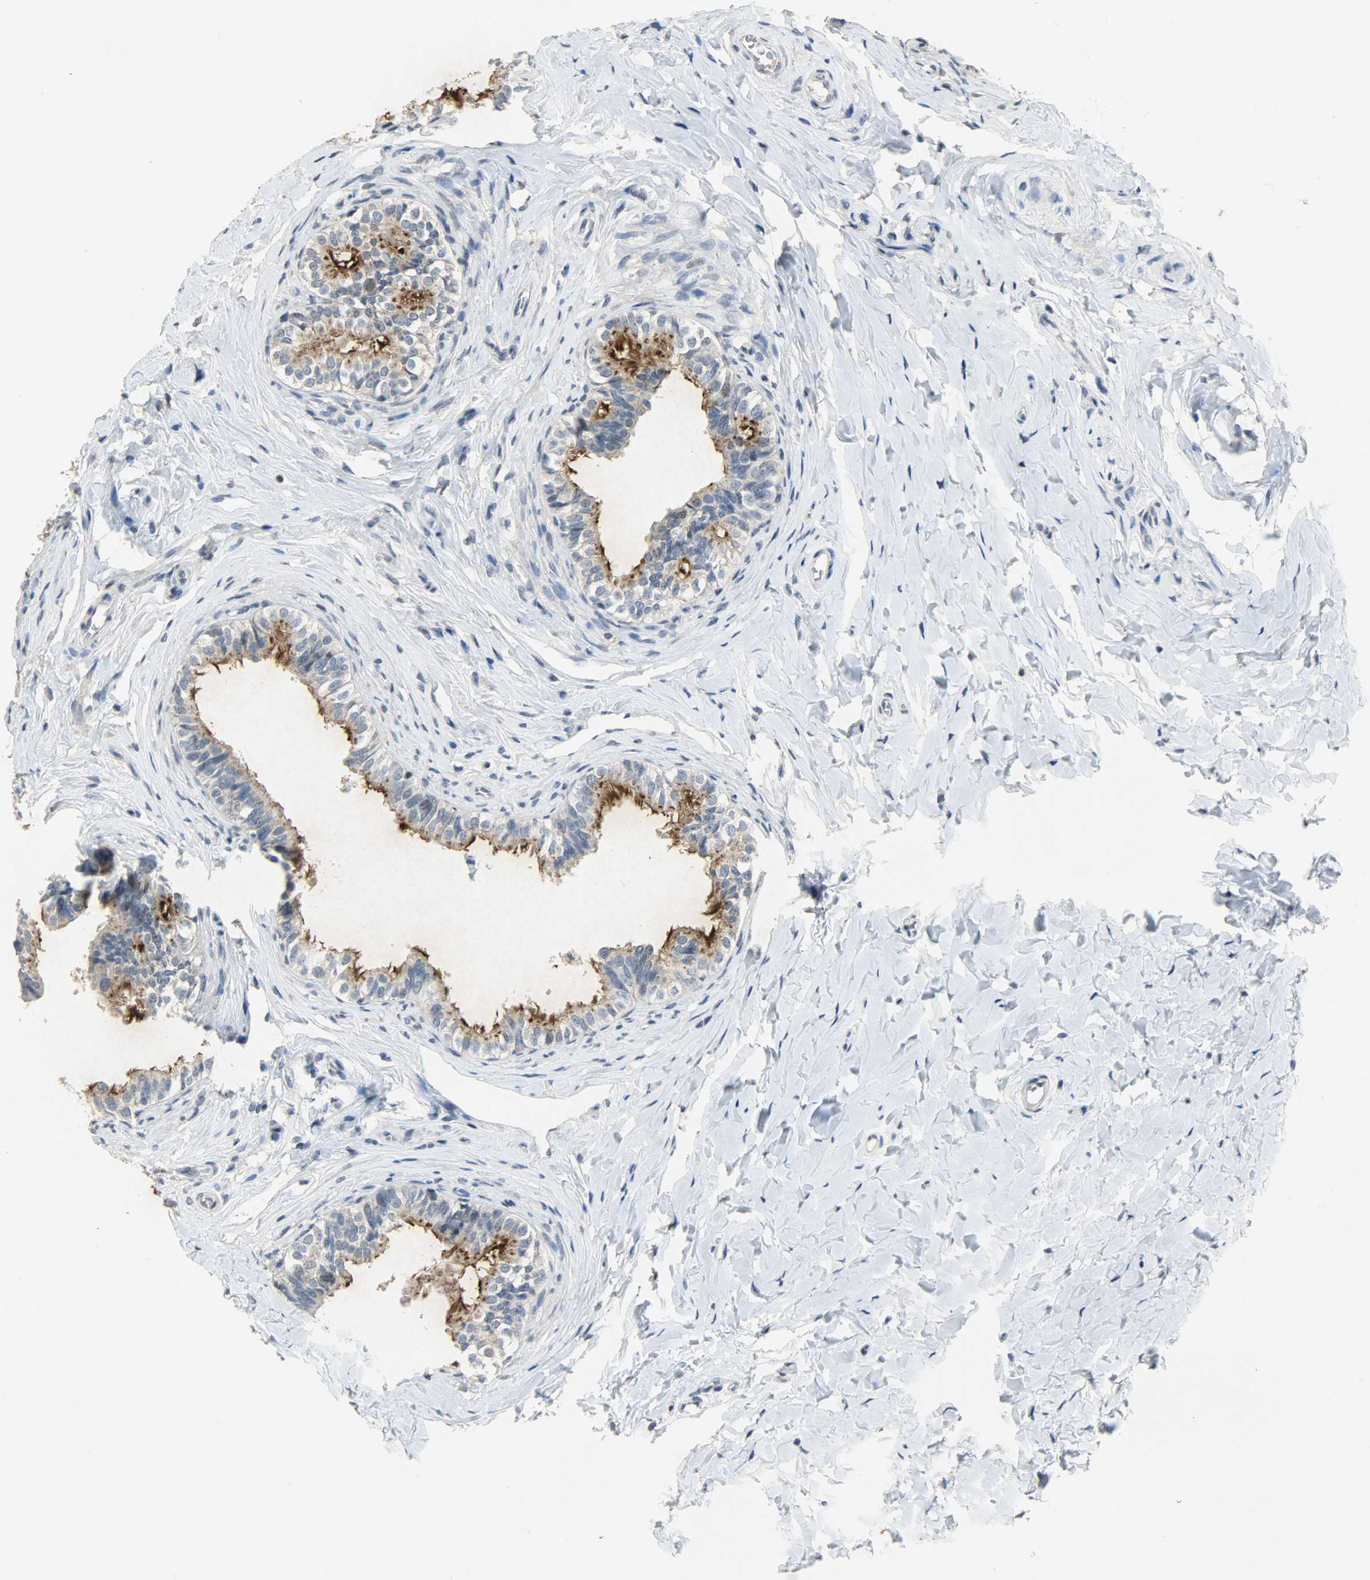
{"staining": {"intensity": "strong", "quantity": ">75%", "location": "cytoplasmic/membranous"}, "tissue": "epididymis", "cell_type": "Glandular cells", "image_type": "normal", "snomed": [{"axis": "morphology", "description": "Normal tissue, NOS"}, {"axis": "topography", "description": "Soft tissue"}, {"axis": "topography", "description": "Epididymis"}], "caption": "An IHC histopathology image of benign tissue is shown. Protein staining in brown shows strong cytoplasmic/membranous positivity in epididymis within glandular cells.", "gene": "DNAJB6", "patient": {"sex": "male", "age": 26}}